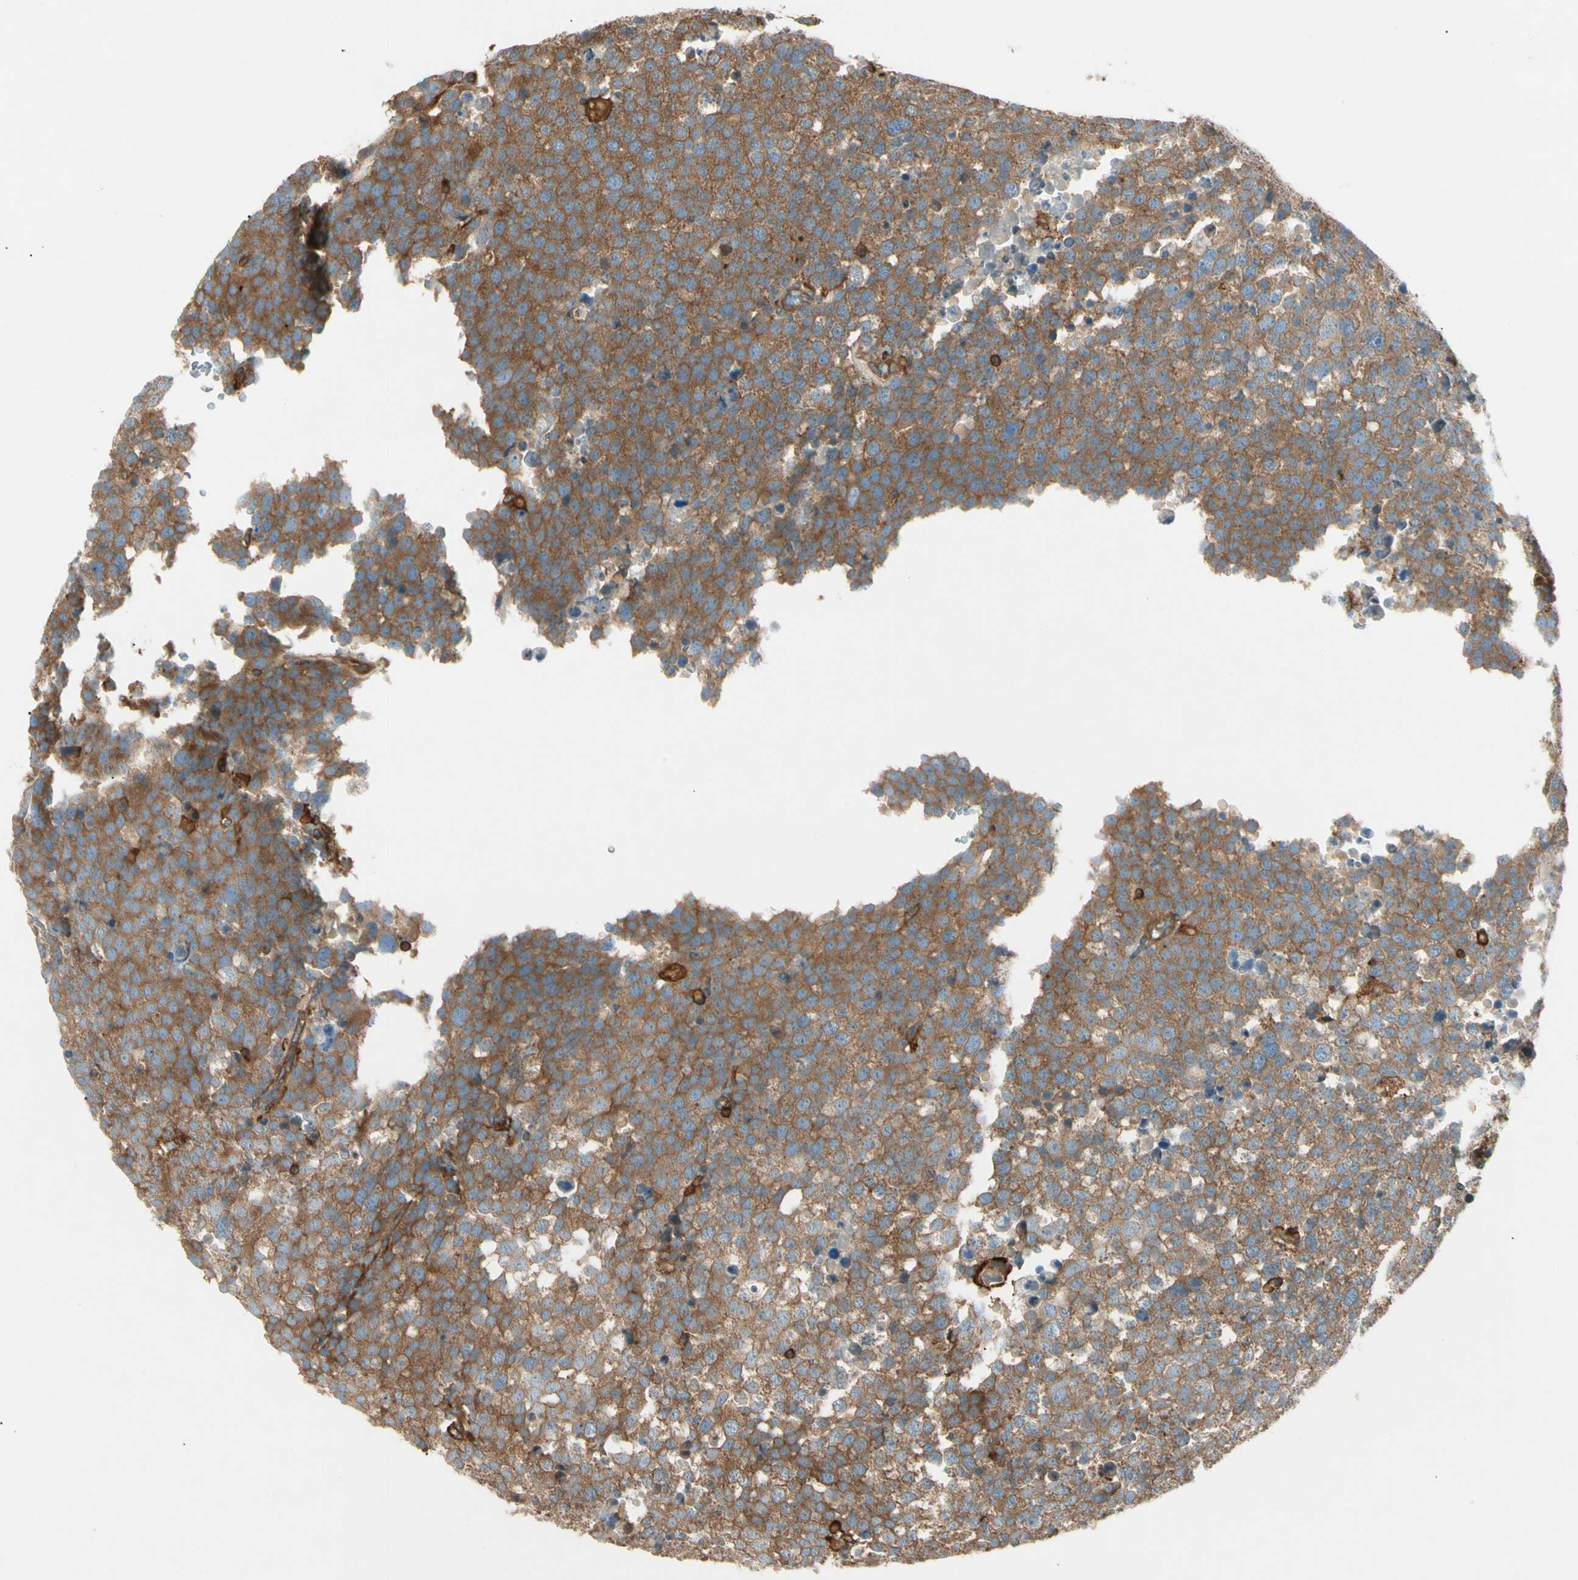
{"staining": {"intensity": "moderate", "quantity": ">75%", "location": "cytoplasmic/membranous"}, "tissue": "testis cancer", "cell_type": "Tumor cells", "image_type": "cancer", "snomed": [{"axis": "morphology", "description": "Seminoma, NOS"}, {"axis": "topography", "description": "Testis"}], "caption": "High-magnification brightfield microscopy of testis seminoma stained with DAB (3,3'-diaminobenzidine) (brown) and counterstained with hematoxylin (blue). tumor cells exhibit moderate cytoplasmic/membranous expression is appreciated in about>75% of cells.", "gene": "ARPC2", "patient": {"sex": "male", "age": 71}}